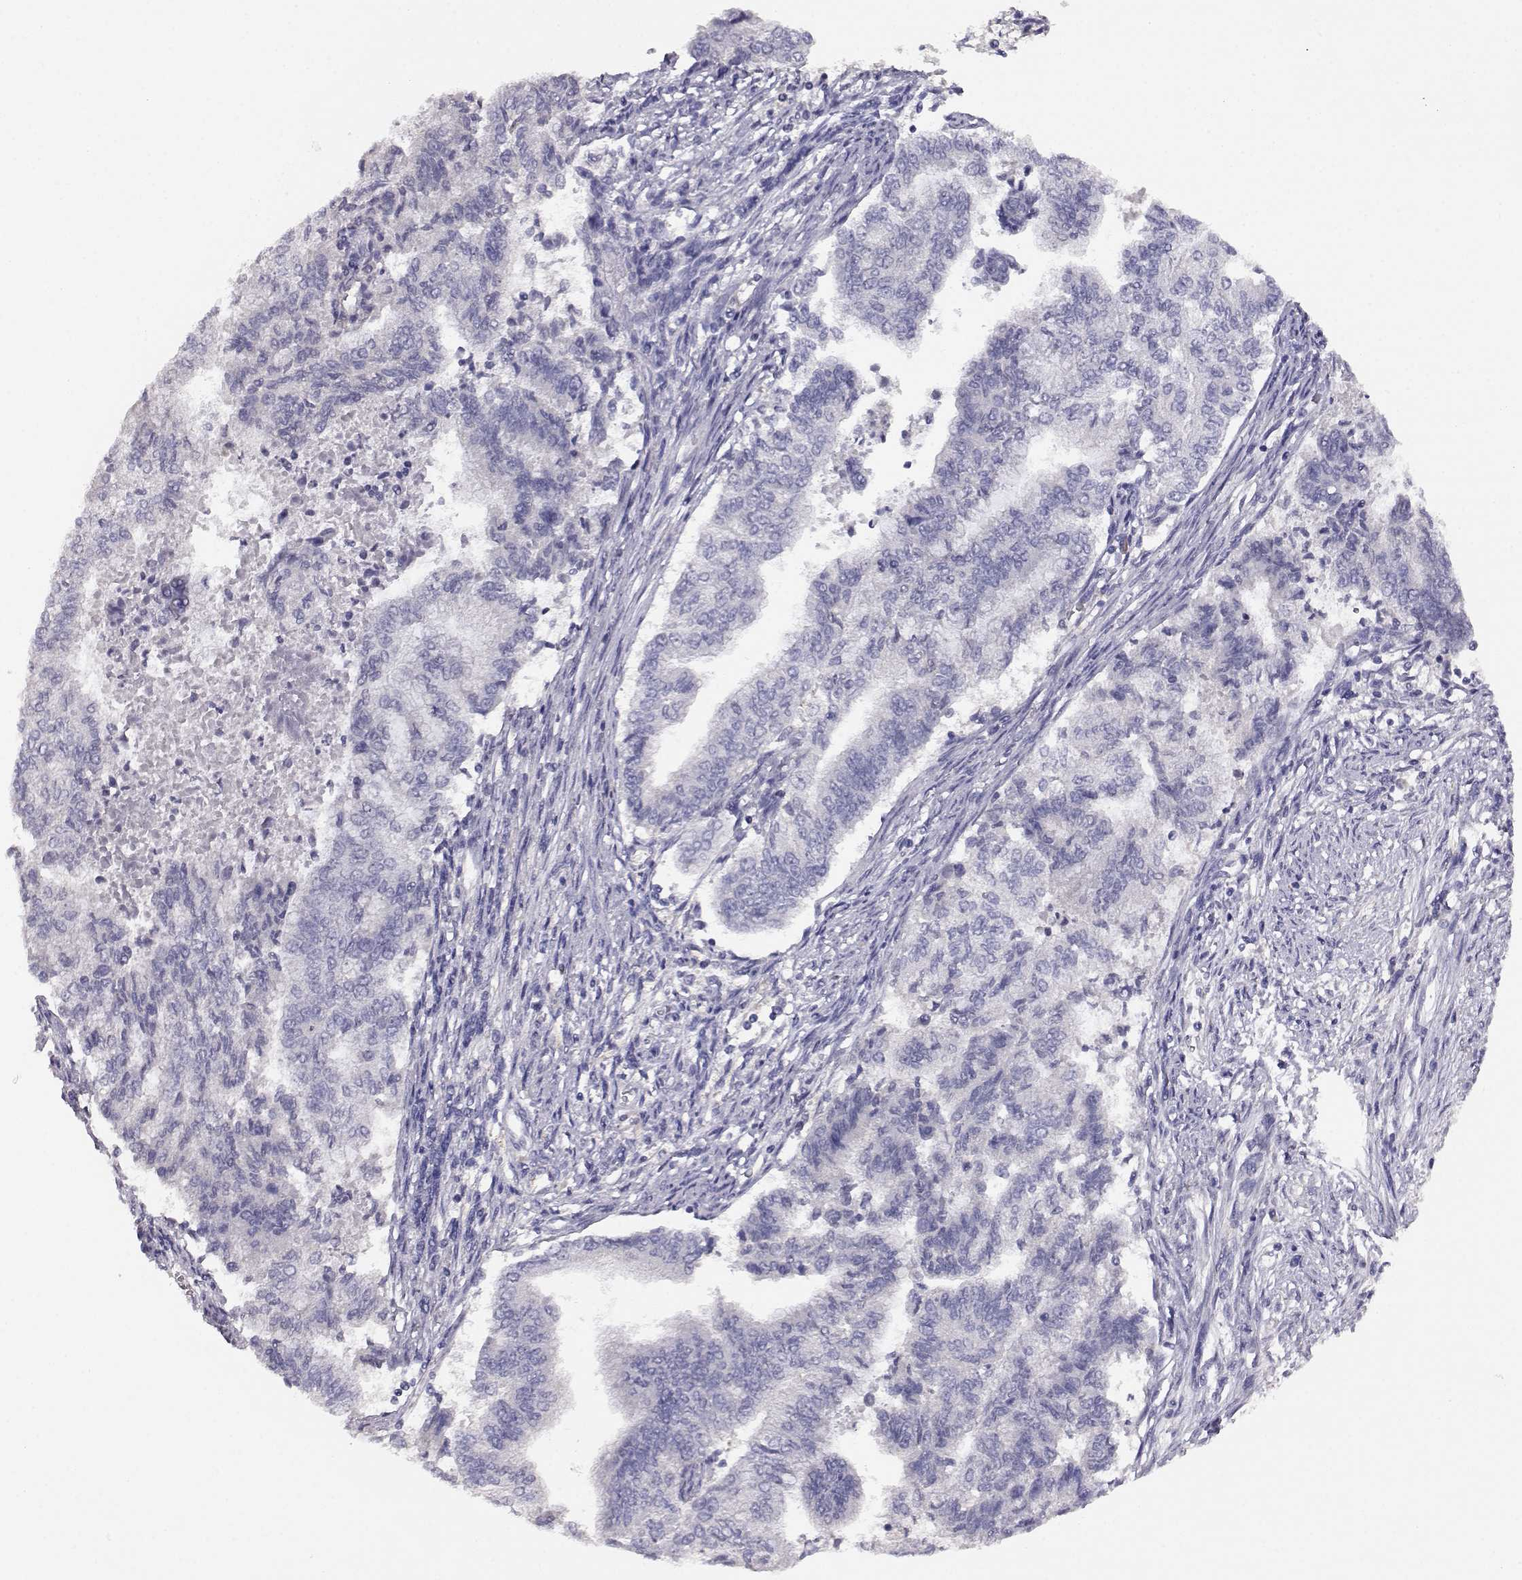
{"staining": {"intensity": "negative", "quantity": "none", "location": "none"}, "tissue": "endometrial cancer", "cell_type": "Tumor cells", "image_type": "cancer", "snomed": [{"axis": "morphology", "description": "Adenocarcinoma, NOS"}, {"axis": "topography", "description": "Endometrium"}], "caption": "Endometrial cancer was stained to show a protein in brown. There is no significant expression in tumor cells.", "gene": "AKR1B1", "patient": {"sex": "female", "age": 65}}